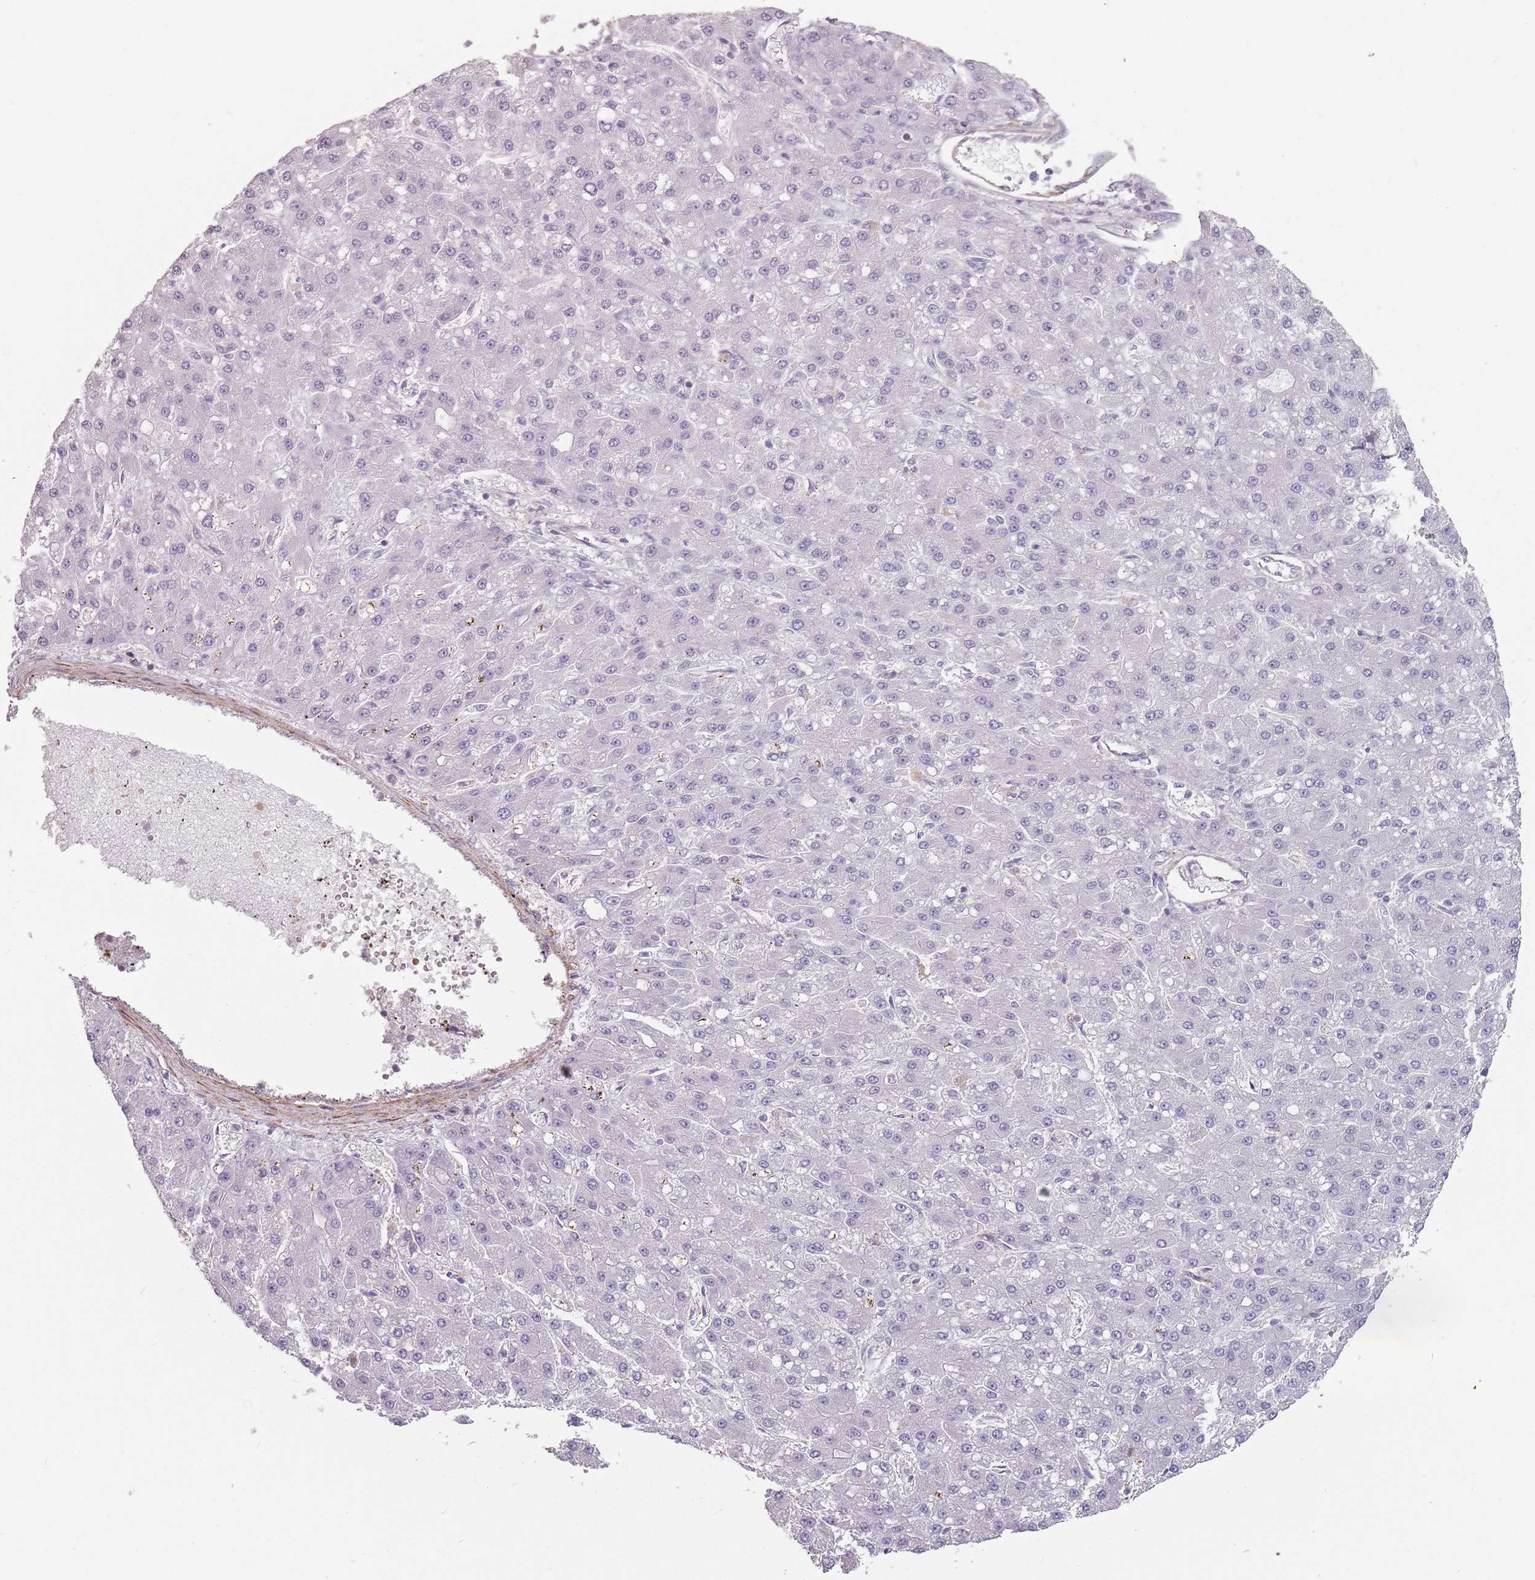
{"staining": {"intensity": "weak", "quantity": "<25%", "location": "cytoplasmic/membranous"}, "tissue": "liver cancer", "cell_type": "Tumor cells", "image_type": "cancer", "snomed": [{"axis": "morphology", "description": "Carcinoma, Hepatocellular, NOS"}, {"axis": "topography", "description": "Liver"}], "caption": "Photomicrograph shows no significant protein positivity in tumor cells of liver cancer (hepatocellular carcinoma). (Stains: DAB immunohistochemistry (IHC) with hematoxylin counter stain, Microscopy: brightfield microscopy at high magnification).", "gene": "TPD52L2", "patient": {"sex": "male", "age": 67}}